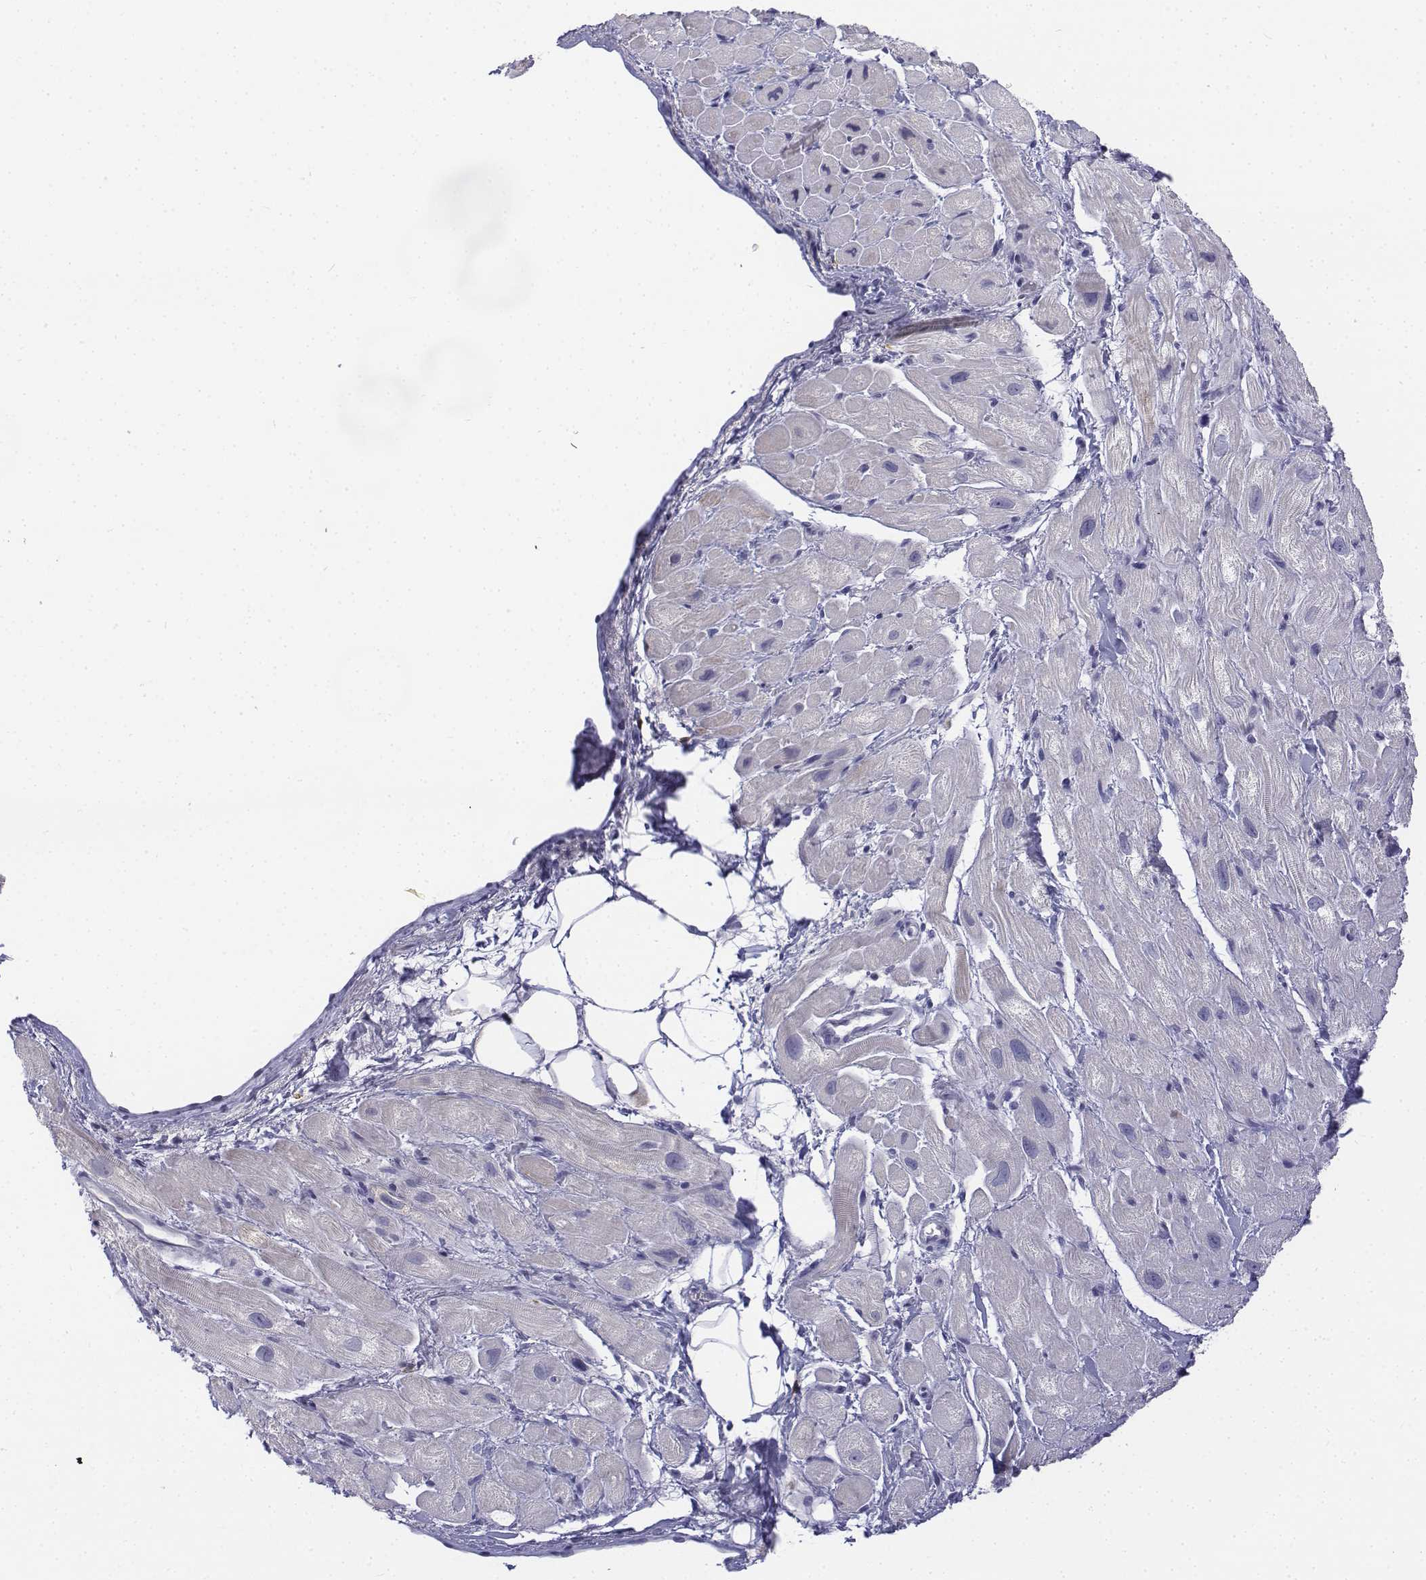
{"staining": {"intensity": "negative", "quantity": "none", "location": "none"}, "tissue": "heart muscle", "cell_type": "Cardiomyocytes", "image_type": "normal", "snomed": [{"axis": "morphology", "description": "Normal tissue, NOS"}, {"axis": "topography", "description": "Heart"}], "caption": "Cardiomyocytes are negative for protein expression in normal human heart muscle. (DAB IHC, high magnification).", "gene": "CD3E", "patient": {"sex": "female", "age": 69}}